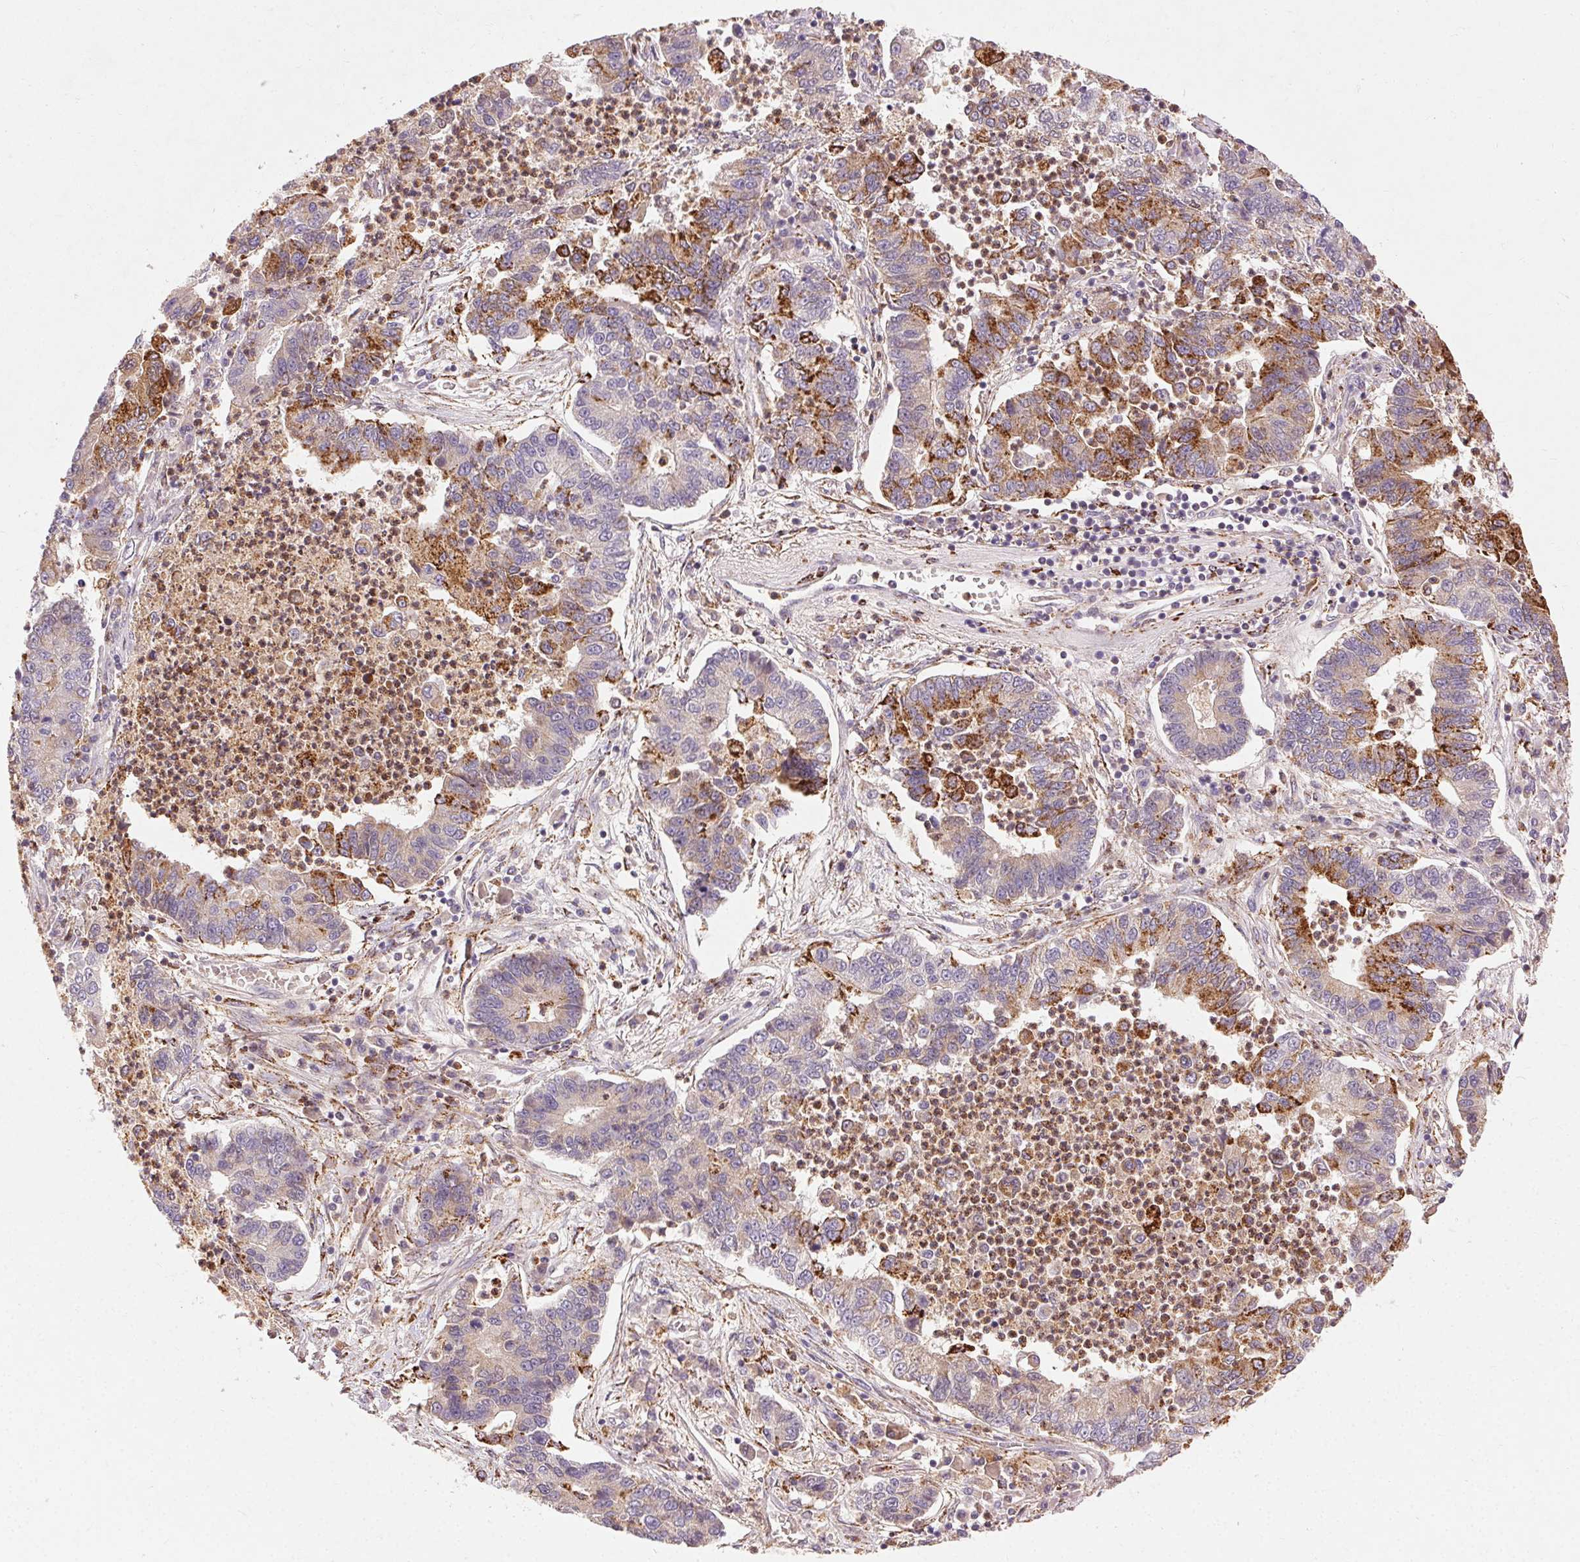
{"staining": {"intensity": "strong", "quantity": "<25%", "location": "cytoplasmic/membranous"}, "tissue": "lung cancer", "cell_type": "Tumor cells", "image_type": "cancer", "snomed": [{"axis": "morphology", "description": "Adenocarcinoma, NOS"}, {"axis": "topography", "description": "Lung"}], "caption": "Tumor cells demonstrate strong cytoplasmic/membranous staining in about <25% of cells in lung adenocarcinoma. The staining is performed using DAB brown chromogen to label protein expression. The nuclei are counter-stained blue using hematoxylin.", "gene": "REP15", "patient": {"sex": "female", "age": 57}}